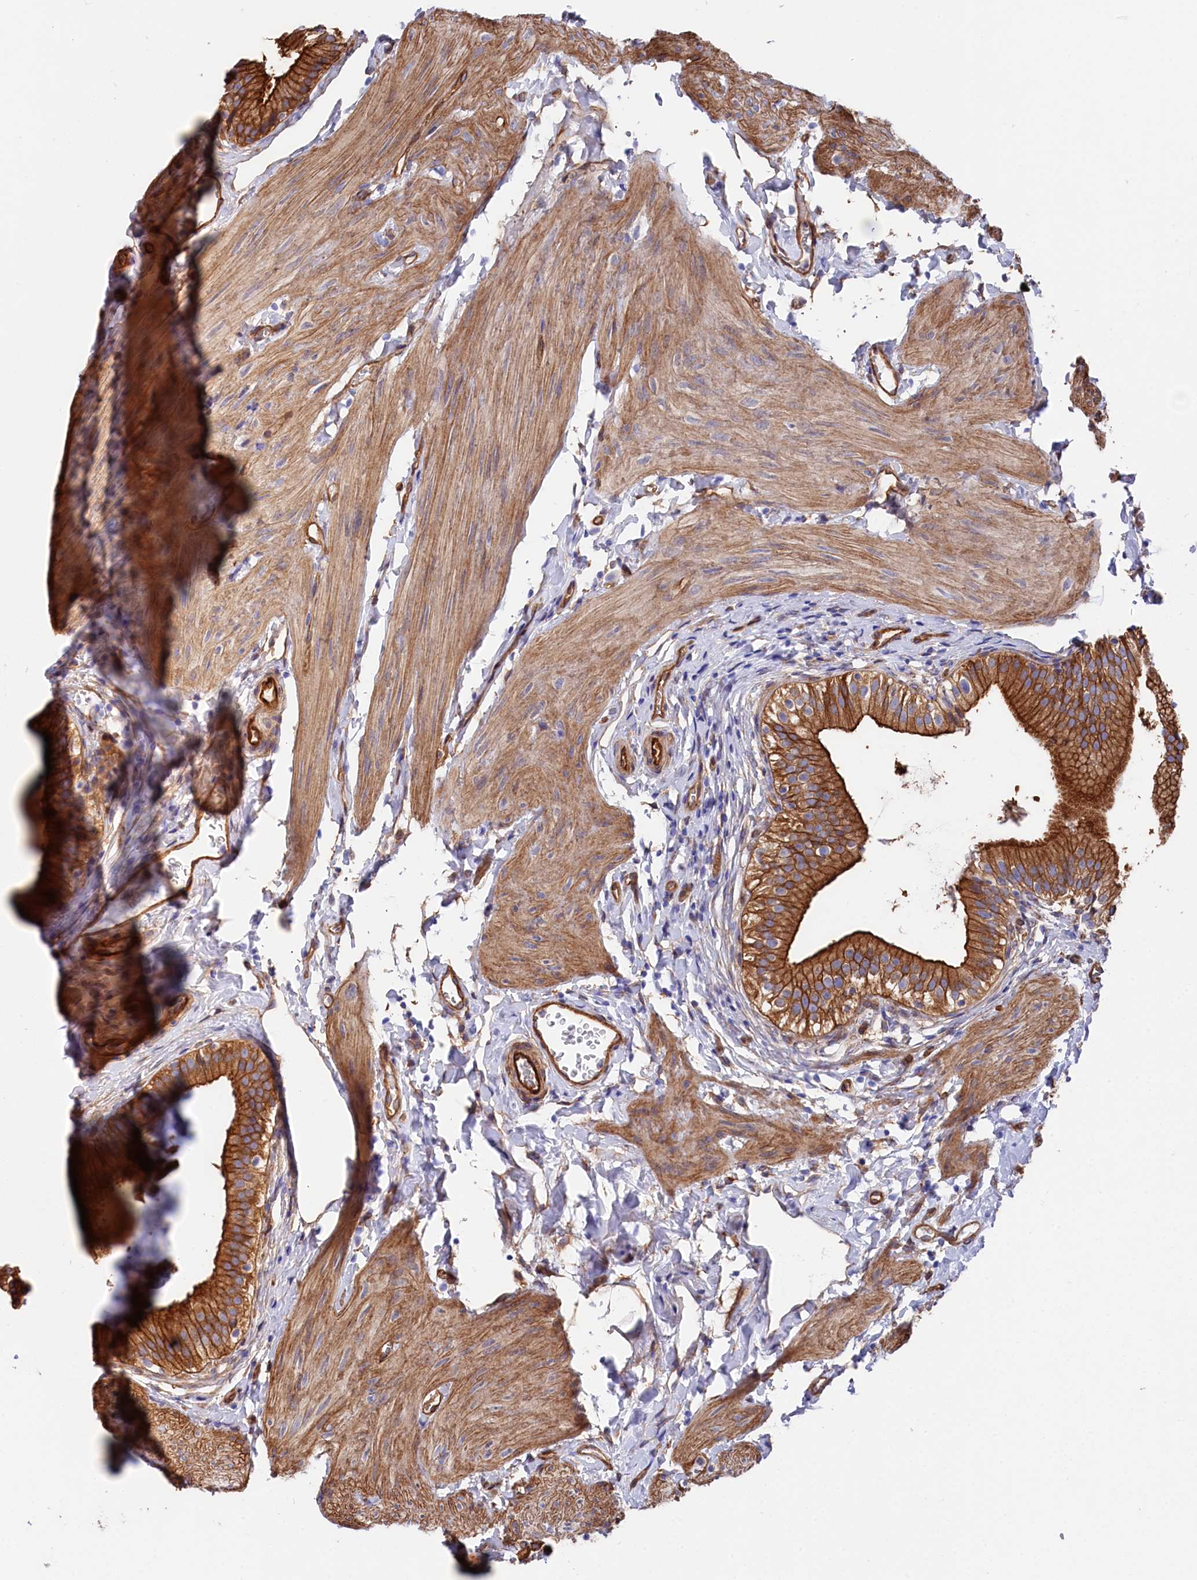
{"staining": {"intensity": "strong", "quantity": ">75%", "location": "cytoplasmic/membranous"}, "tissue": "gallbladder", "cell_type": "Glandular cells", "image_type": "normal", "snomed": [{"axis": "morphology", "description": "Normal tissue, NOS"}, {"axis": "topography", "description": "Gallbladder"}], "caption": "This histopathology image shows immunohistochemistry (IHC) staining of normal human gallbladder, with high strong cytoplasmic/membranous positivity in approximately >75% of glandular cells.", "gene": "TNKS1BP1", "patient": {"sex": "female", "age": 47}}